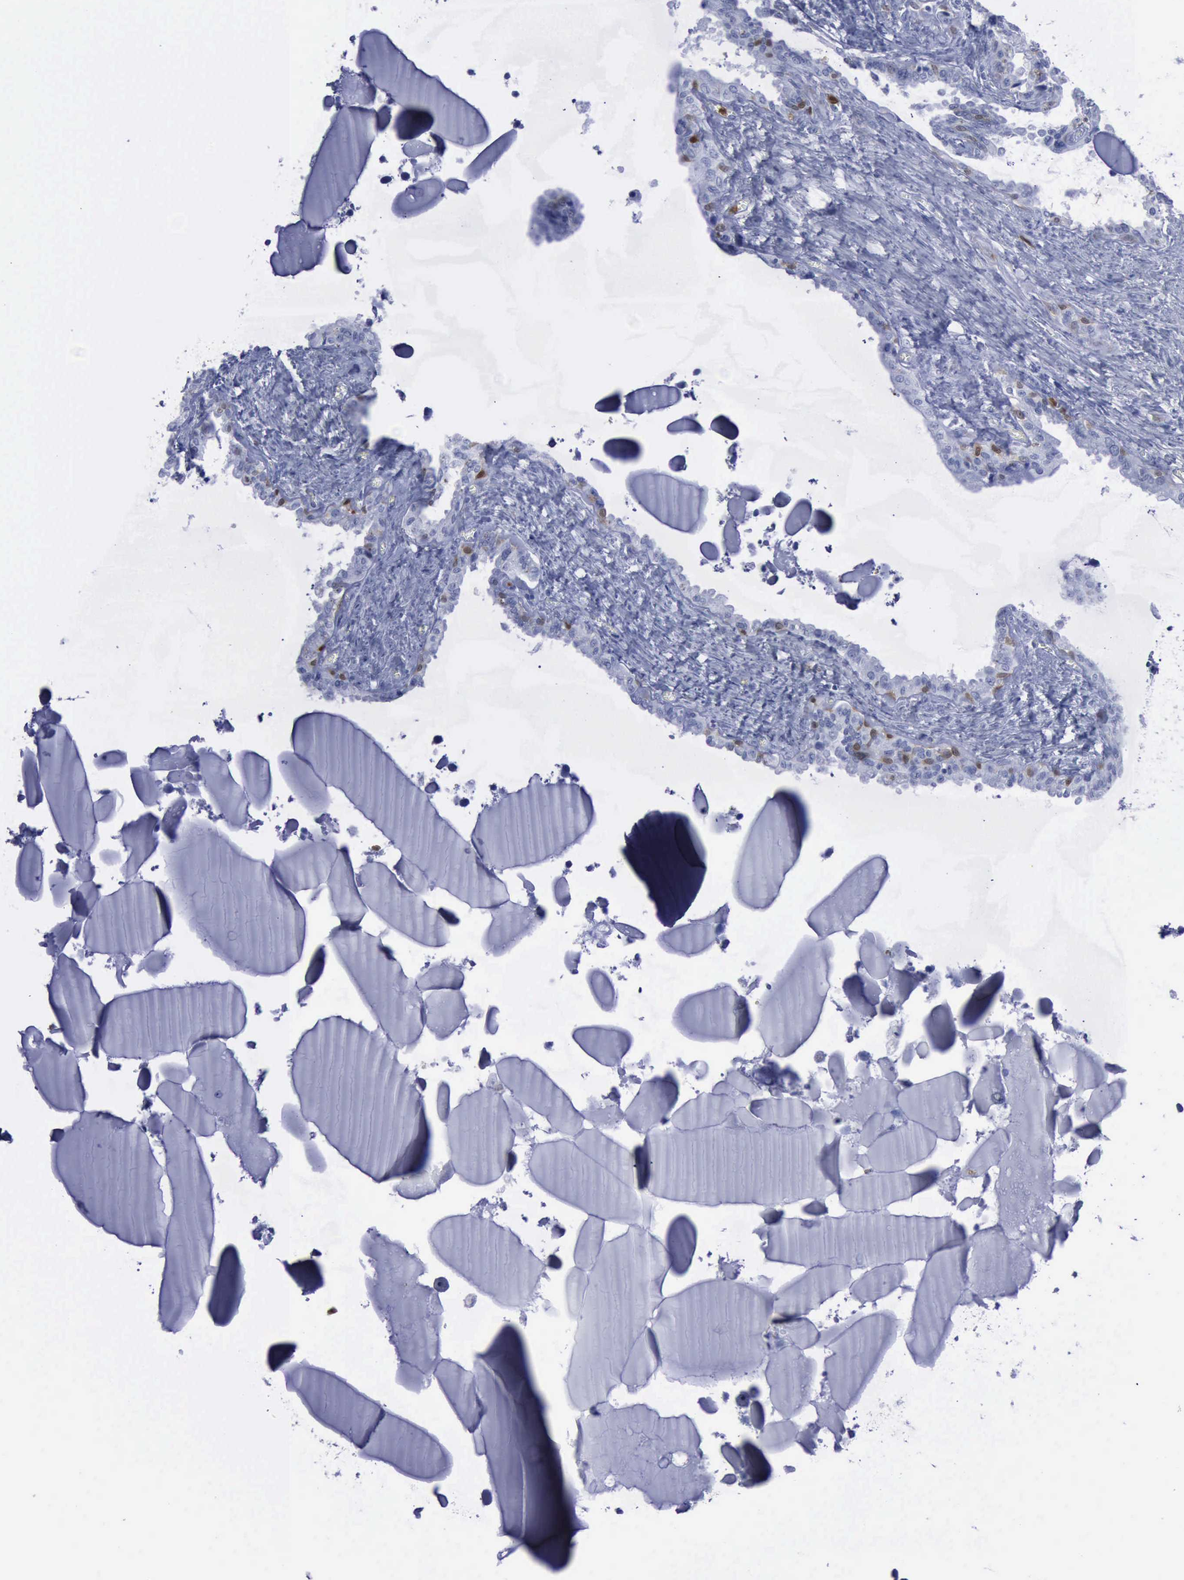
{"staining": {"intensity": "strong", "quantity": "<25%", "location": "cytoplasmic/membranous,nuclear"}, "tissue": "seminal vesicle", "cell_type": "Glandular cells", "image_type": "normal", "snomed": [{"axis": "morphology", "description": "Normal tissue, NOS"}, {"axis": "morphology", "description": "Inflammation, NOS"}, {"axis": "topography", "description": "Urinary bladder"}, {"axis": "topography", "description": "Prostate"}, {"axis": "topography", "description": "Seminal veicle"}], "caption": "Protein analysis of unremarkable seminal vesicle shows strong cytoplasmic/membranous,nuclear staining in approximately <25% of glandular cells. (DAB IHC, brown staining for protein, blue staining for nuclei).", "gene": "CSTA", "patient": {"sex": "male", "age": 82}}